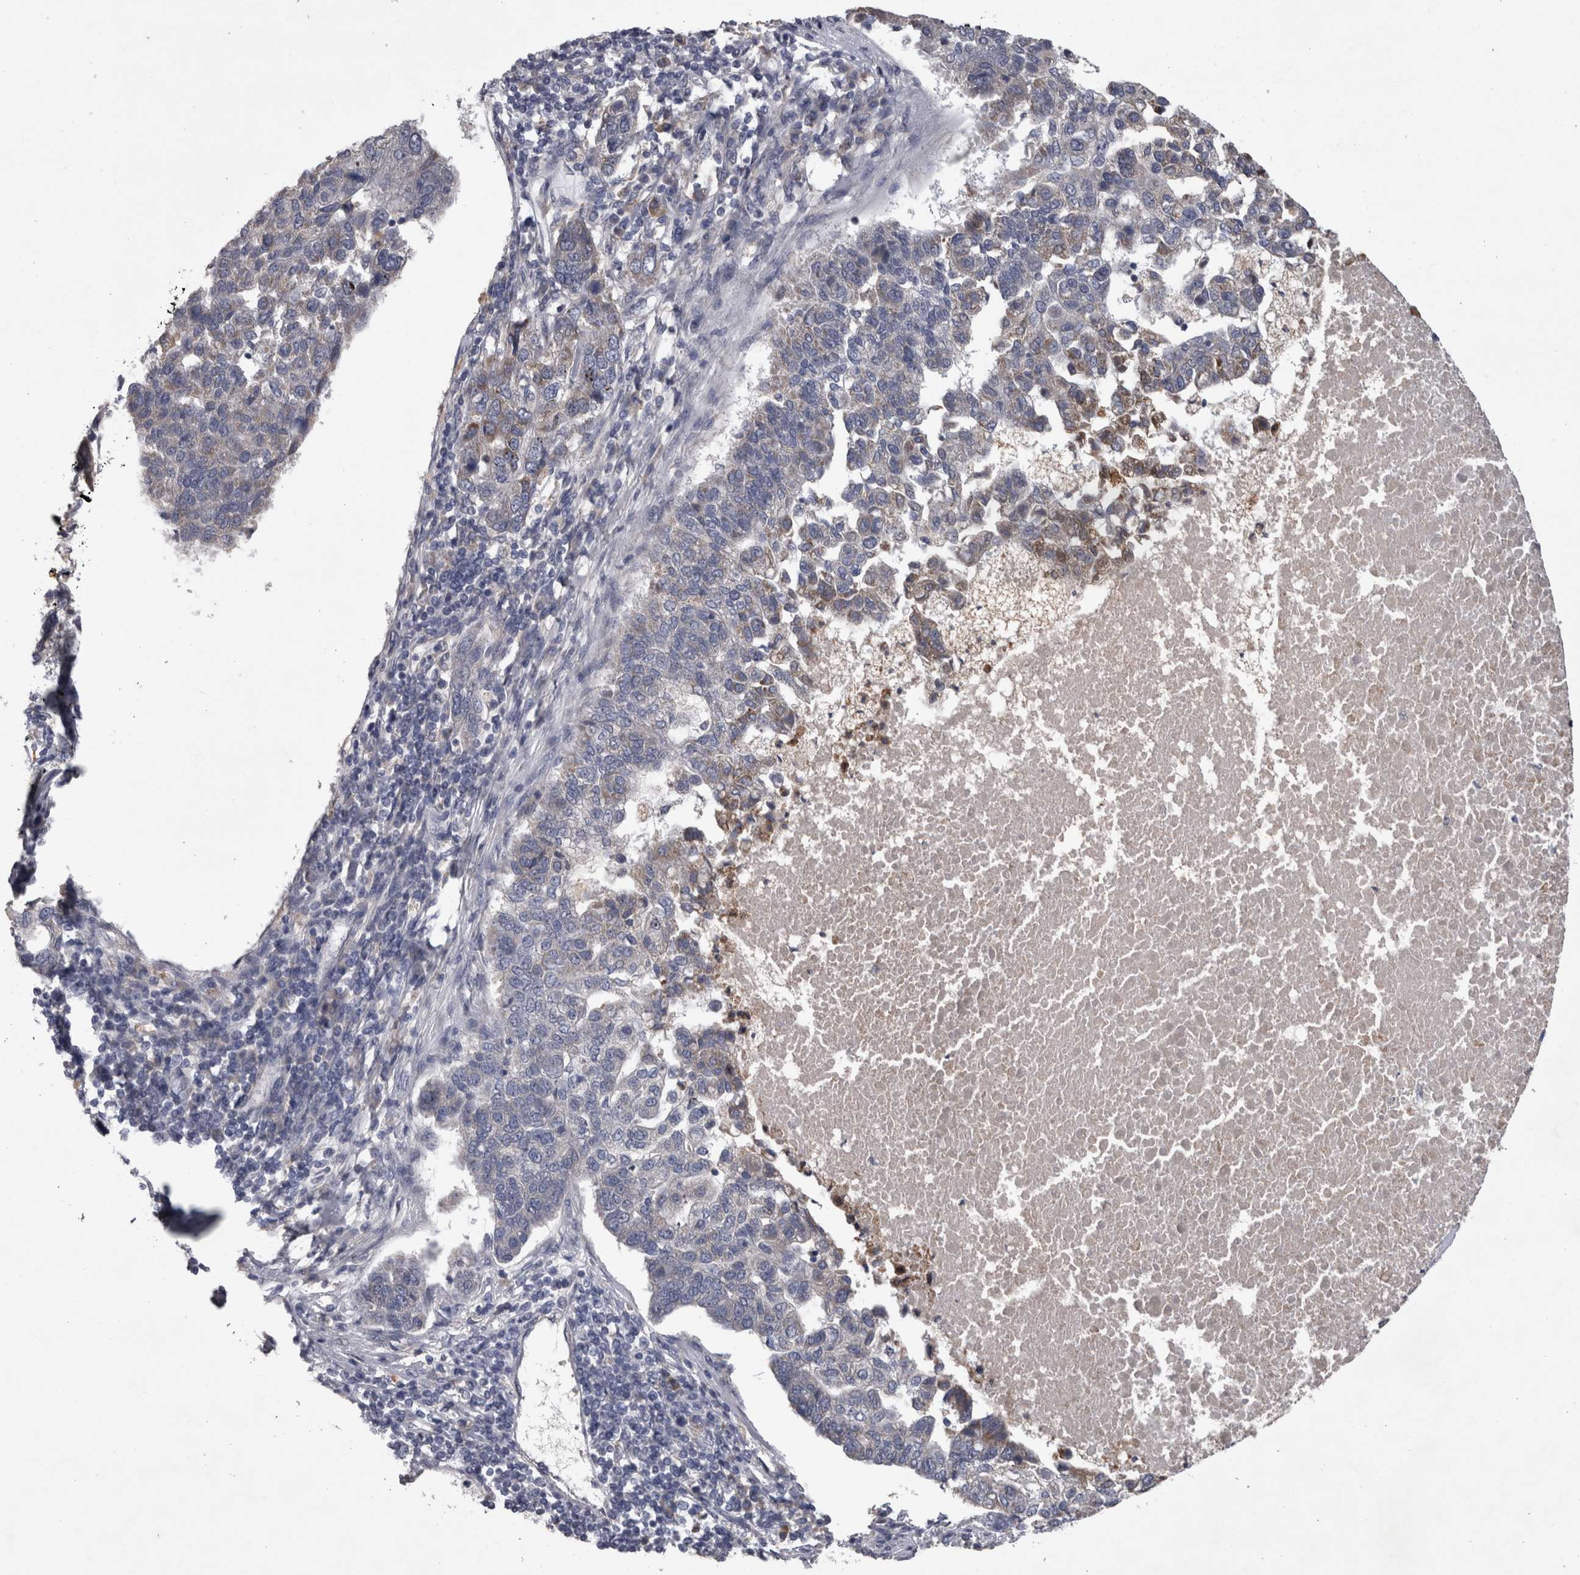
{"staining": {"intensity": "negative", "quantity": "none", "location": "none"}, "tissue": "pancreatic cancer", "cell_type": "Tumor cells", "image_type": "cancer", "snomed": [{"axis": "morphology", "description": "Adenocarcinoma, NOS"}, {"axis": "topography", "description": "Pancreas"}], "caption": "Immunohistochemistry histopathology image of human pancreatic cancer (adenocarcinoma) stained for a protein (brown), which demonstrates no expression in tumor cells.", "gene": "DBT", "patient": {"sex": "female", "age": 61}}